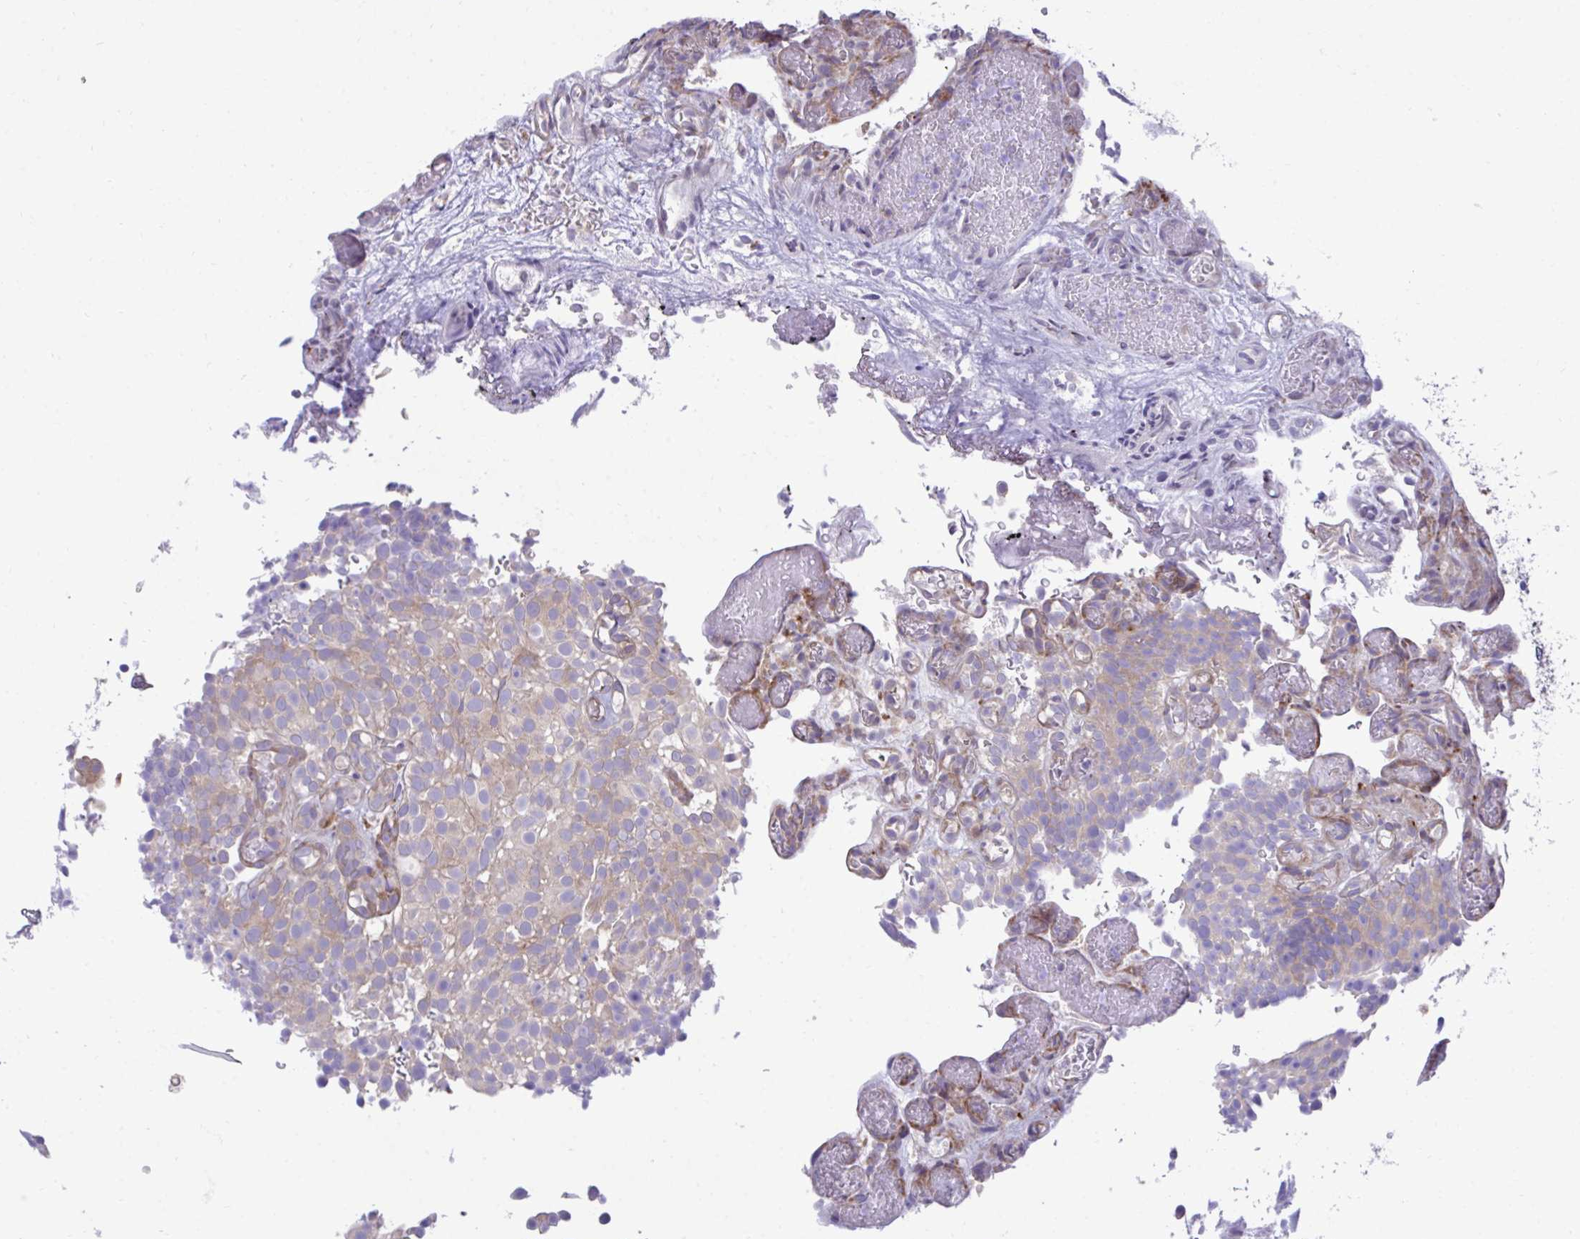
{"staining": {"intensity": "weak", "quantity": "<25%", "location": "cytoplasmic/membranous"}, "tissue": "urothelial cancer", "cell_type": "Tumor cells", "image_type": "cancer", "snomed": [{"axis": "morphology", "description": "Urothelial carcinoma, Low grade"}, {"axis": "topography", "description": "Urinary bladder"}], "caption": "Tumor cells show no significant staining in urothelial carcinoma (low-grade).", "gene": "RPS15", "patient": {"sex": "male", "age": 78}}